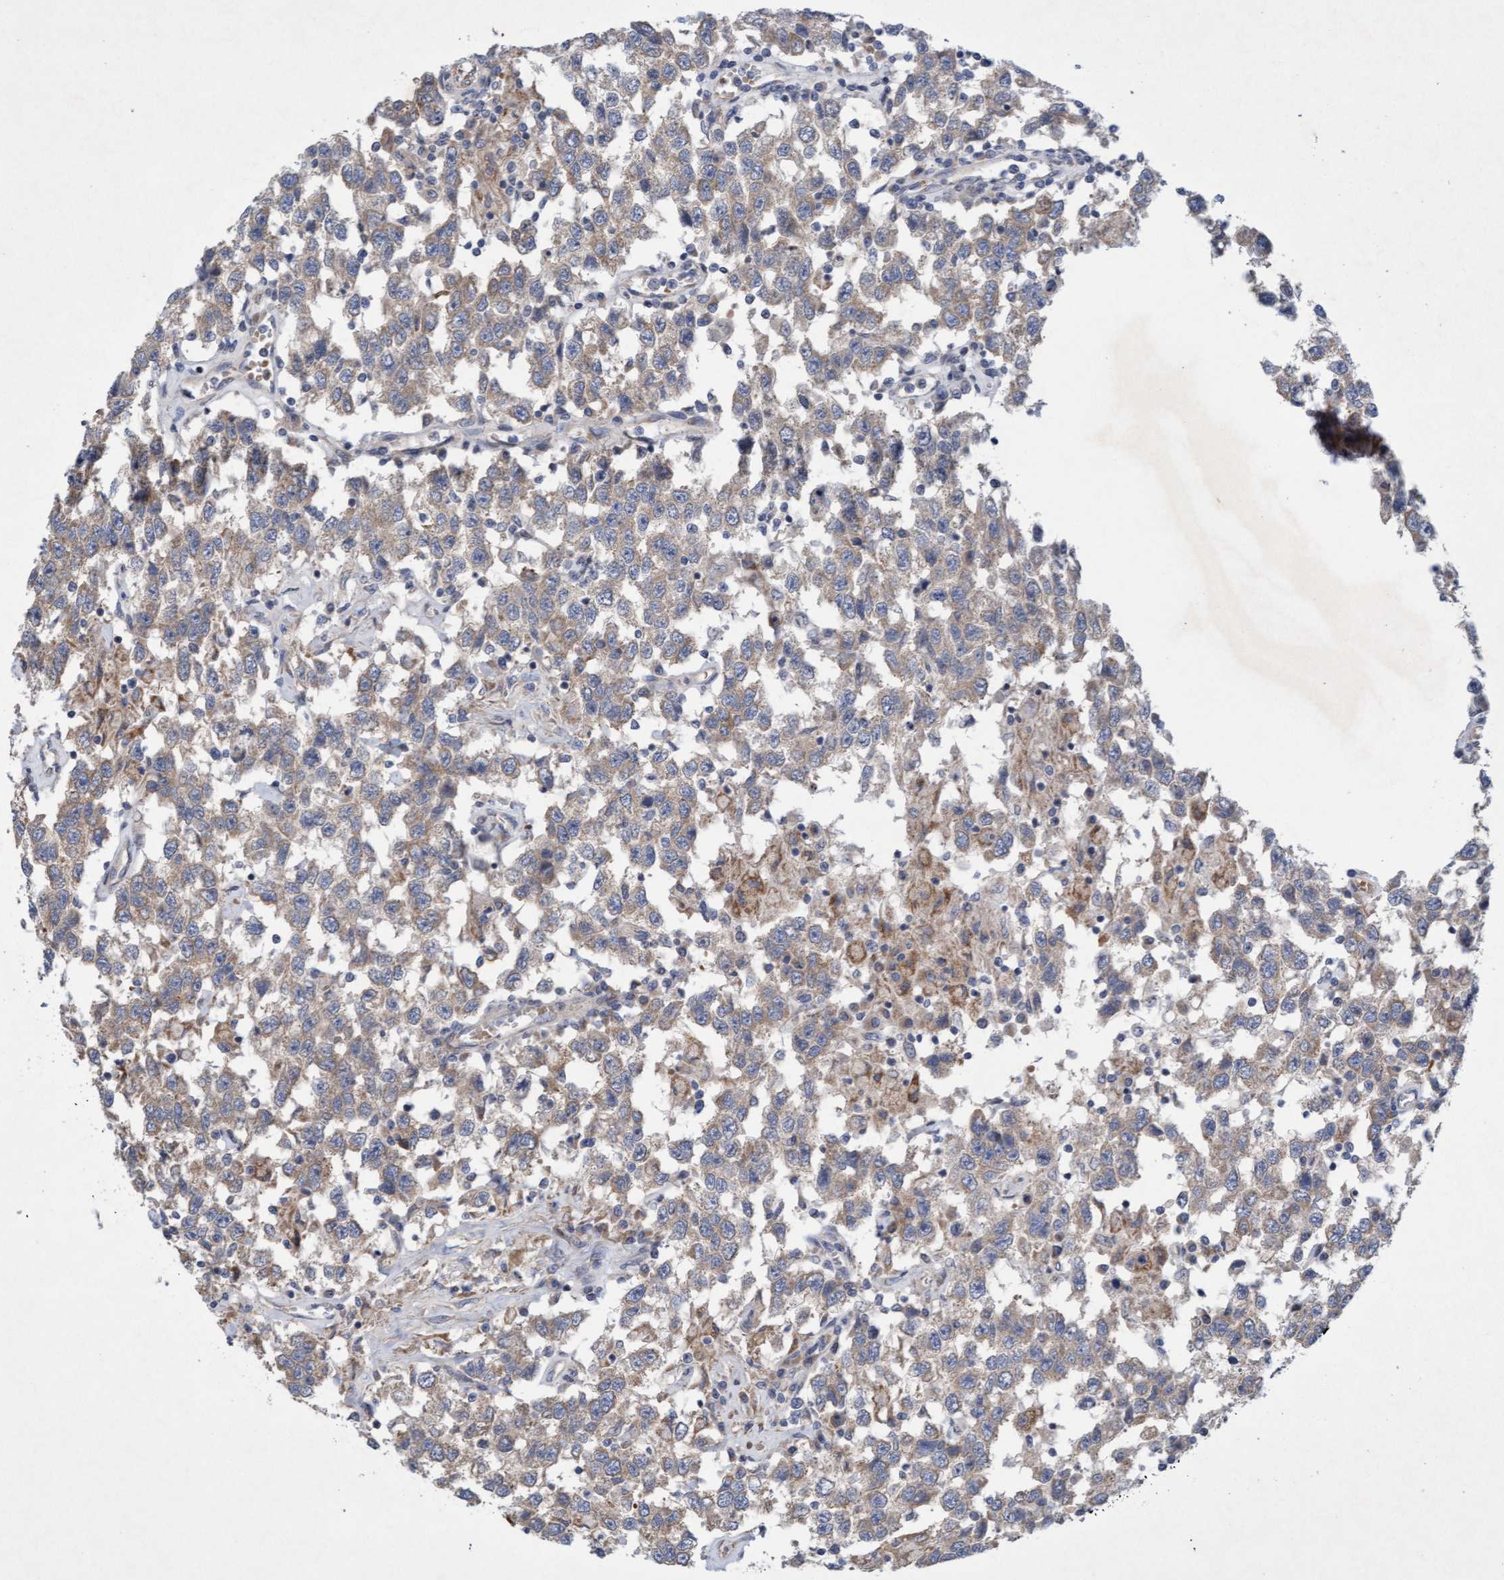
{"staining": {"intensity": "weak", "quantity": ">75%", "location": "cytoplasmic/membranous"}, "tissue": "testis cancer", "cell_type": "Tumor cells", "image_type": "cancer", "snomed": [{"axis": "morphology", "description": "Seminoma, NOS"}, {"axis": "topography", "description": "Testis"}], "caption": "The photomicrograph demonstrates immunohistochemical staining of testis cancer. There is weak cytoplasmic/membranous staining is present in about >75% of tumor cells. Nuclei are stained in blue.", "gene": "DDHD2", "patient": {"sex": "male", "age": 41}}